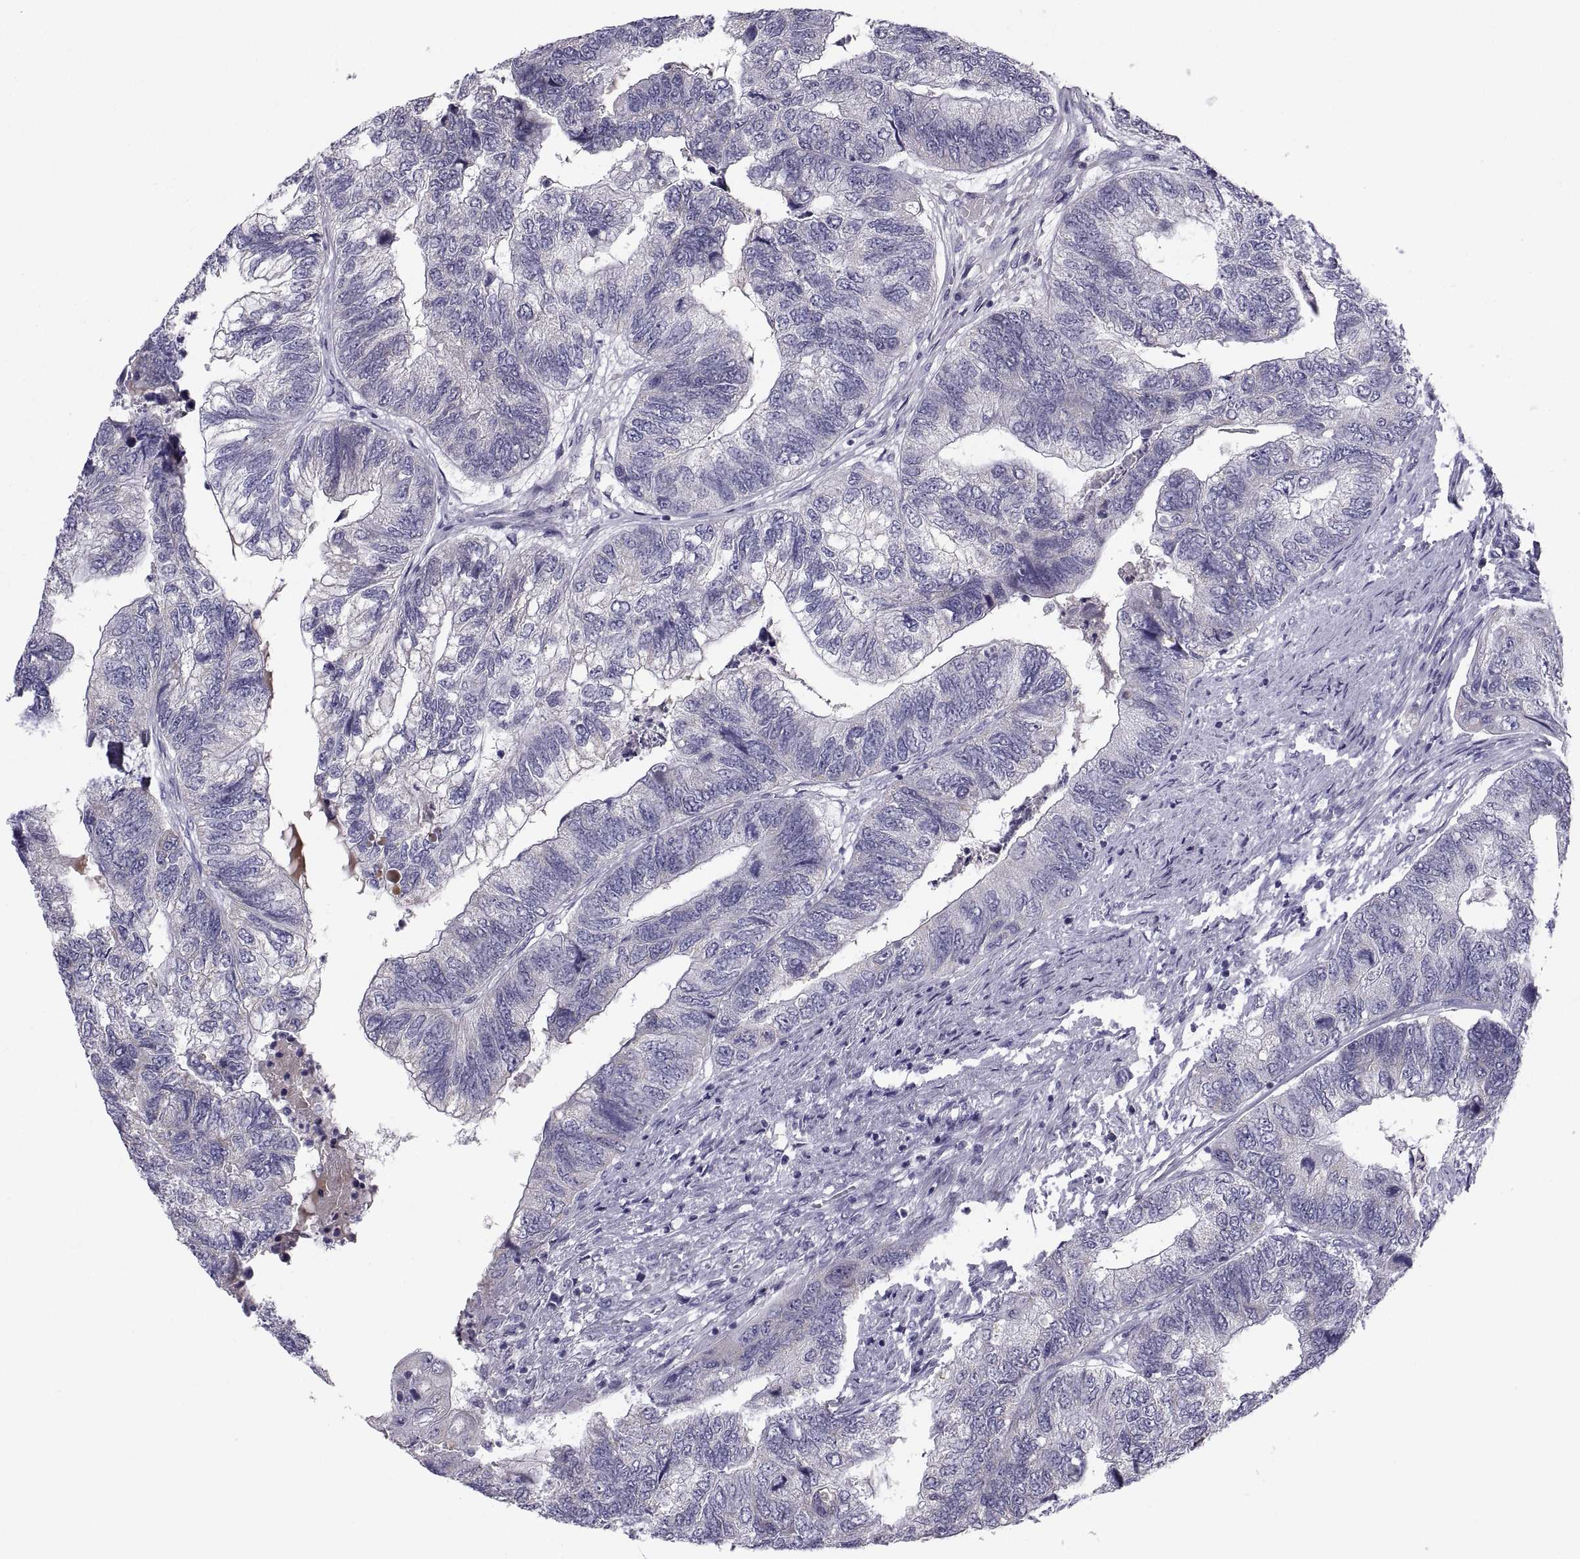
{"staining": {"intensity": "negative", "quantity": "none", "location": "none"}, "tissue": "colorectal cancer", "cell_type": "Tumor cells", "image_type": "cancer", "snomed": [{"axis": "morphology", "description": "Adenocarcinoma, NOS"}, {"axis": "topography", "description": "Colon"}], "caption": "Adenocarcinoma (colorectal) was stained to show a protein in brown. There is no significant expression in tumor cells.", "gene": "PDZRN4", "patient": {"sex": "female", "age": 67}}